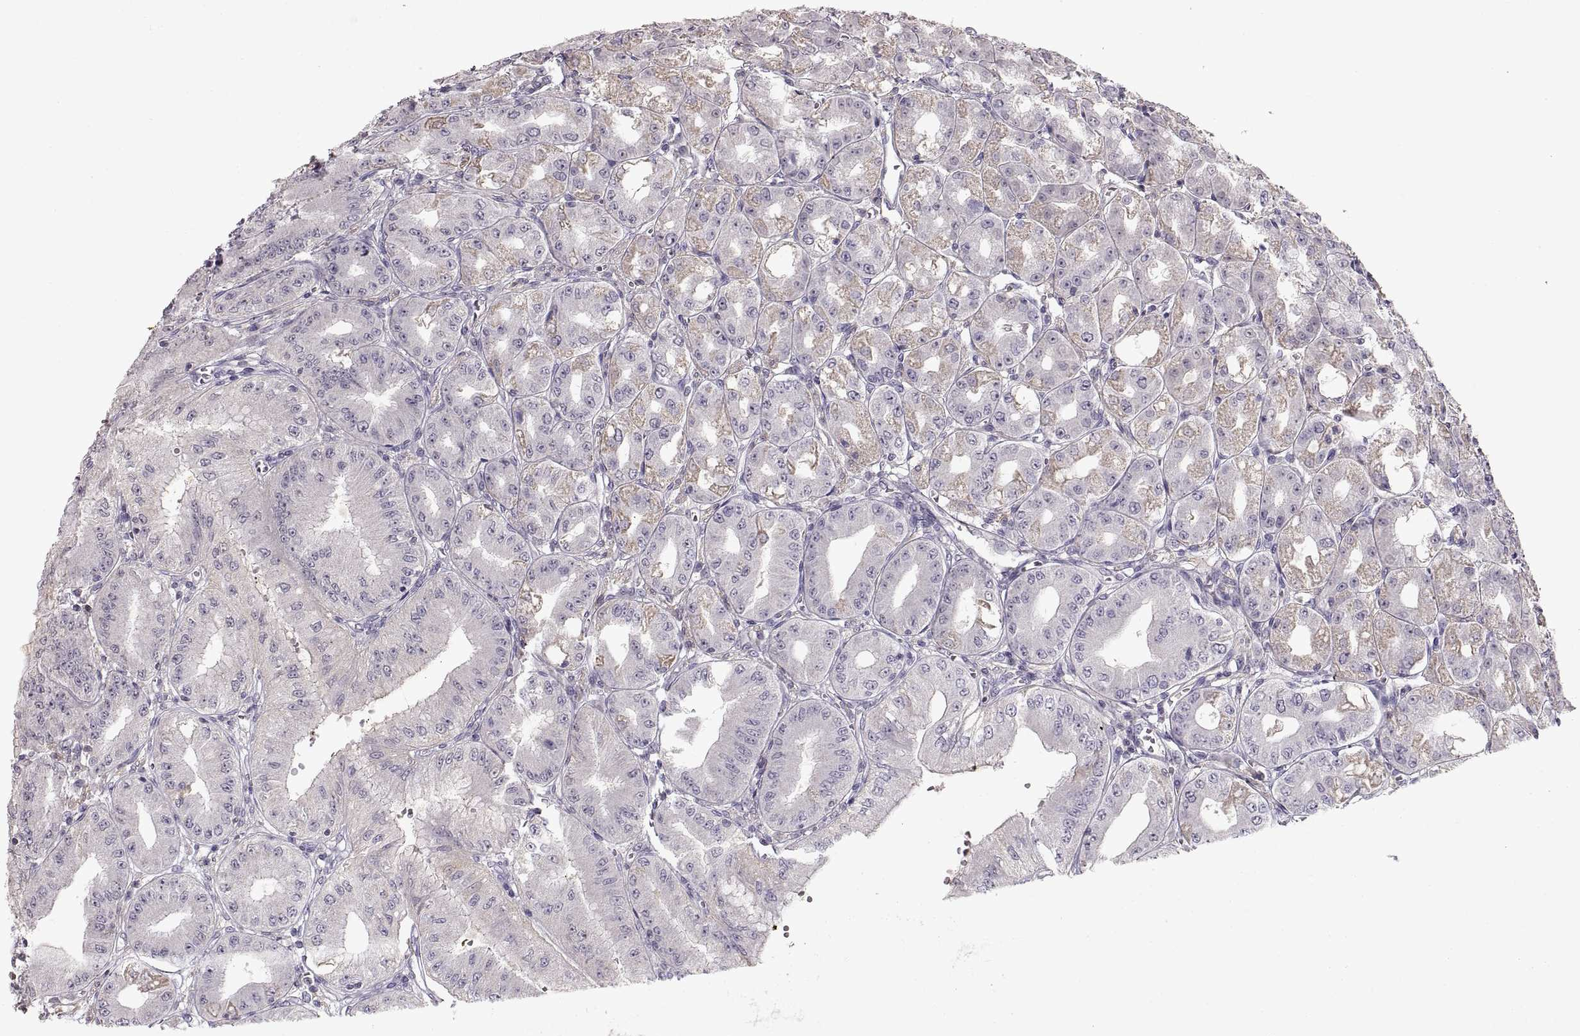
{"staining": {"intensity": "moderate", "quantity": "<25%", "location": "cytoplasmic/membranous"}, "tissue": "stomach", "cell_type": "Glandular cells", "image_type": "normal", "snomed": [{"axis": "morphology", "description": "Normal tissue, NOS"}, {"axis": "topography", "description": "Stomach, lower"}], "caption": "The photomicrograph displays immunohistochemical staining of normal stomach. There is moderate cytoplasmic/membranous expression is present in about <25% of glandular cells.", "gene": "ADAM11", "patient": {"sex": "male", "age": 71}}